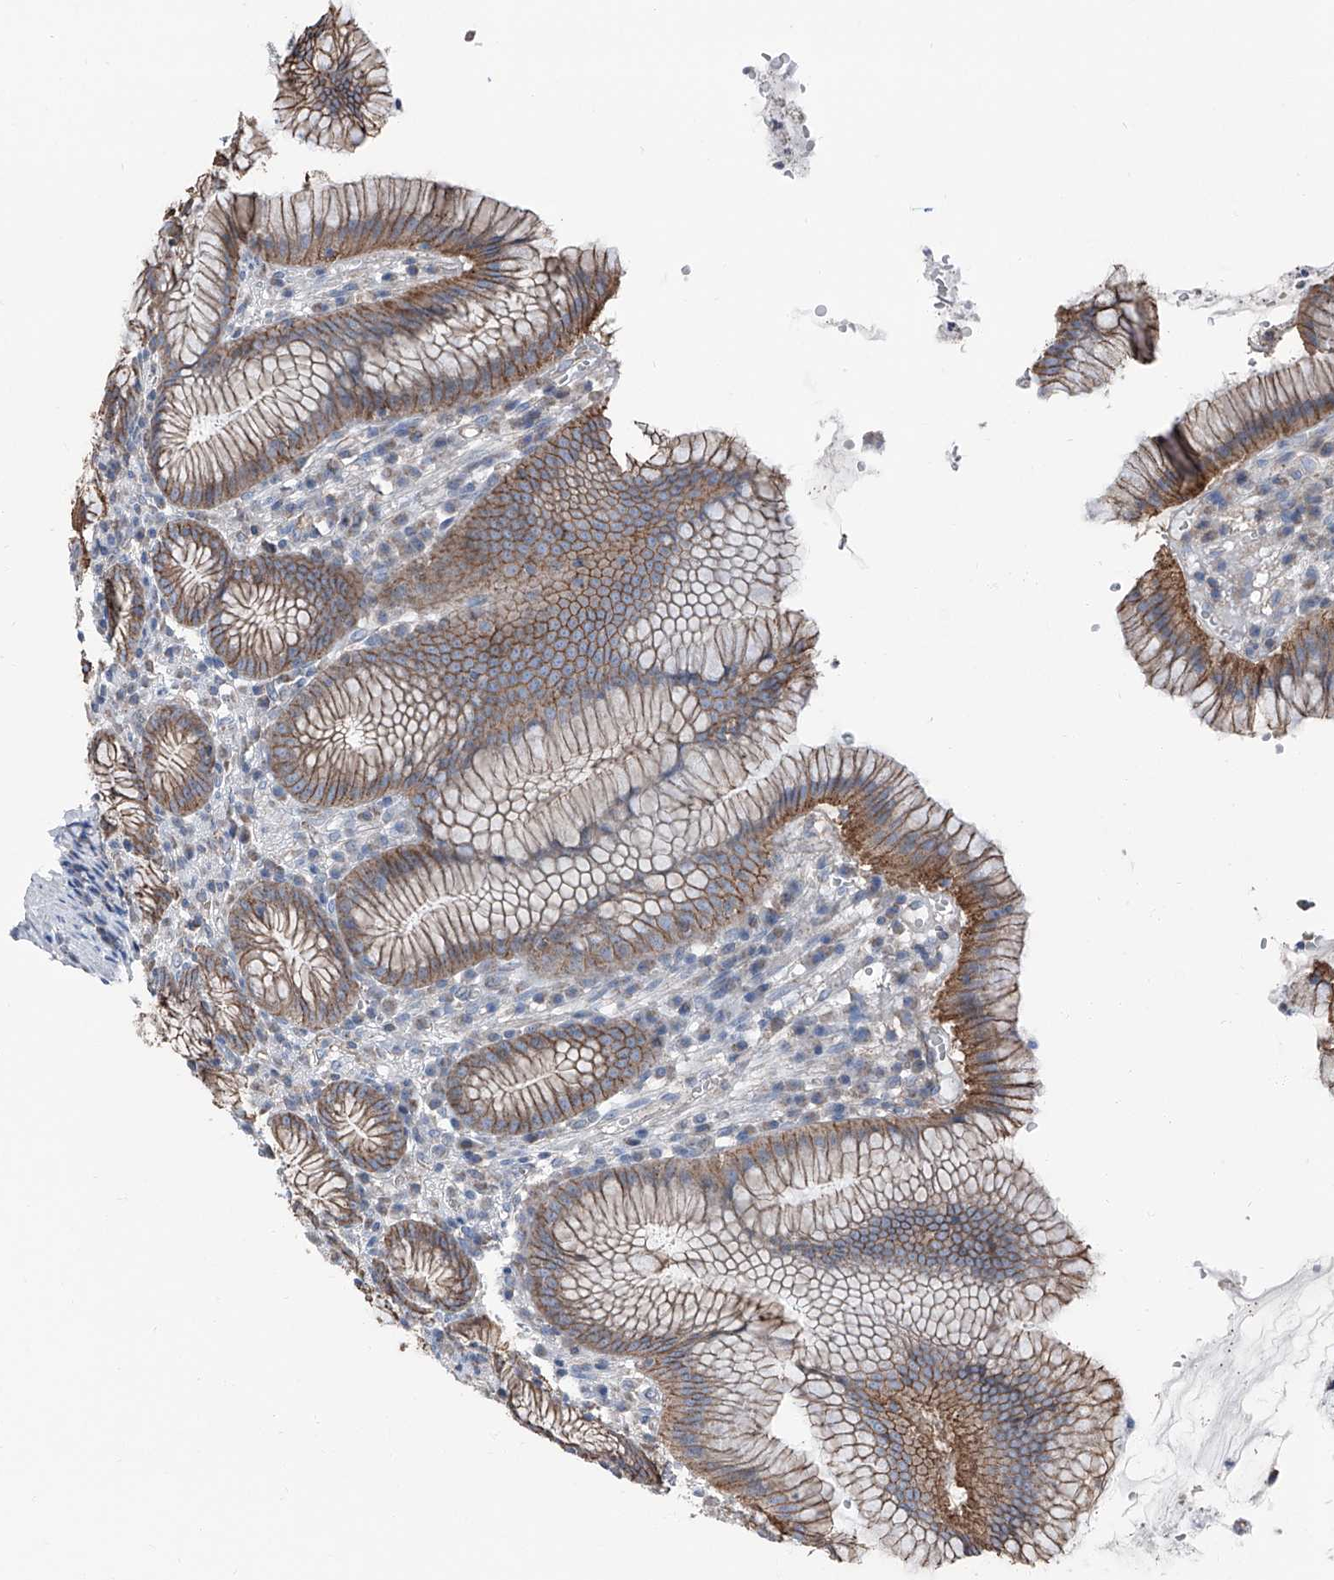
{"staining": {"intensity": "moderate", "quantity": ">75%", "location": "cytoplasmic/membranous"}, "tissue": "stomach", "cell_type": "Glandular cells", "image_type": "normal", "snomed": [{"axis": "morphology", "description": "Normal tissue, NOS"}, {"axis": "topography", "description": "Stomach"}], "caption": "IHC (DAB (3,3'-diaminobenzidine)) staining of normal human stomach exhibits moderate cytoplasmic/membranous protein staining in approximately >75% of glandular cells. The protein of interest is stained brown, and the nuclei are stained in blue (DAB (3,3'-diaminobenzidine) IHC with brightfield microscopy, high magnification).", "gene": "GPR142", "patient": {"sex": "male", "age": 55}}